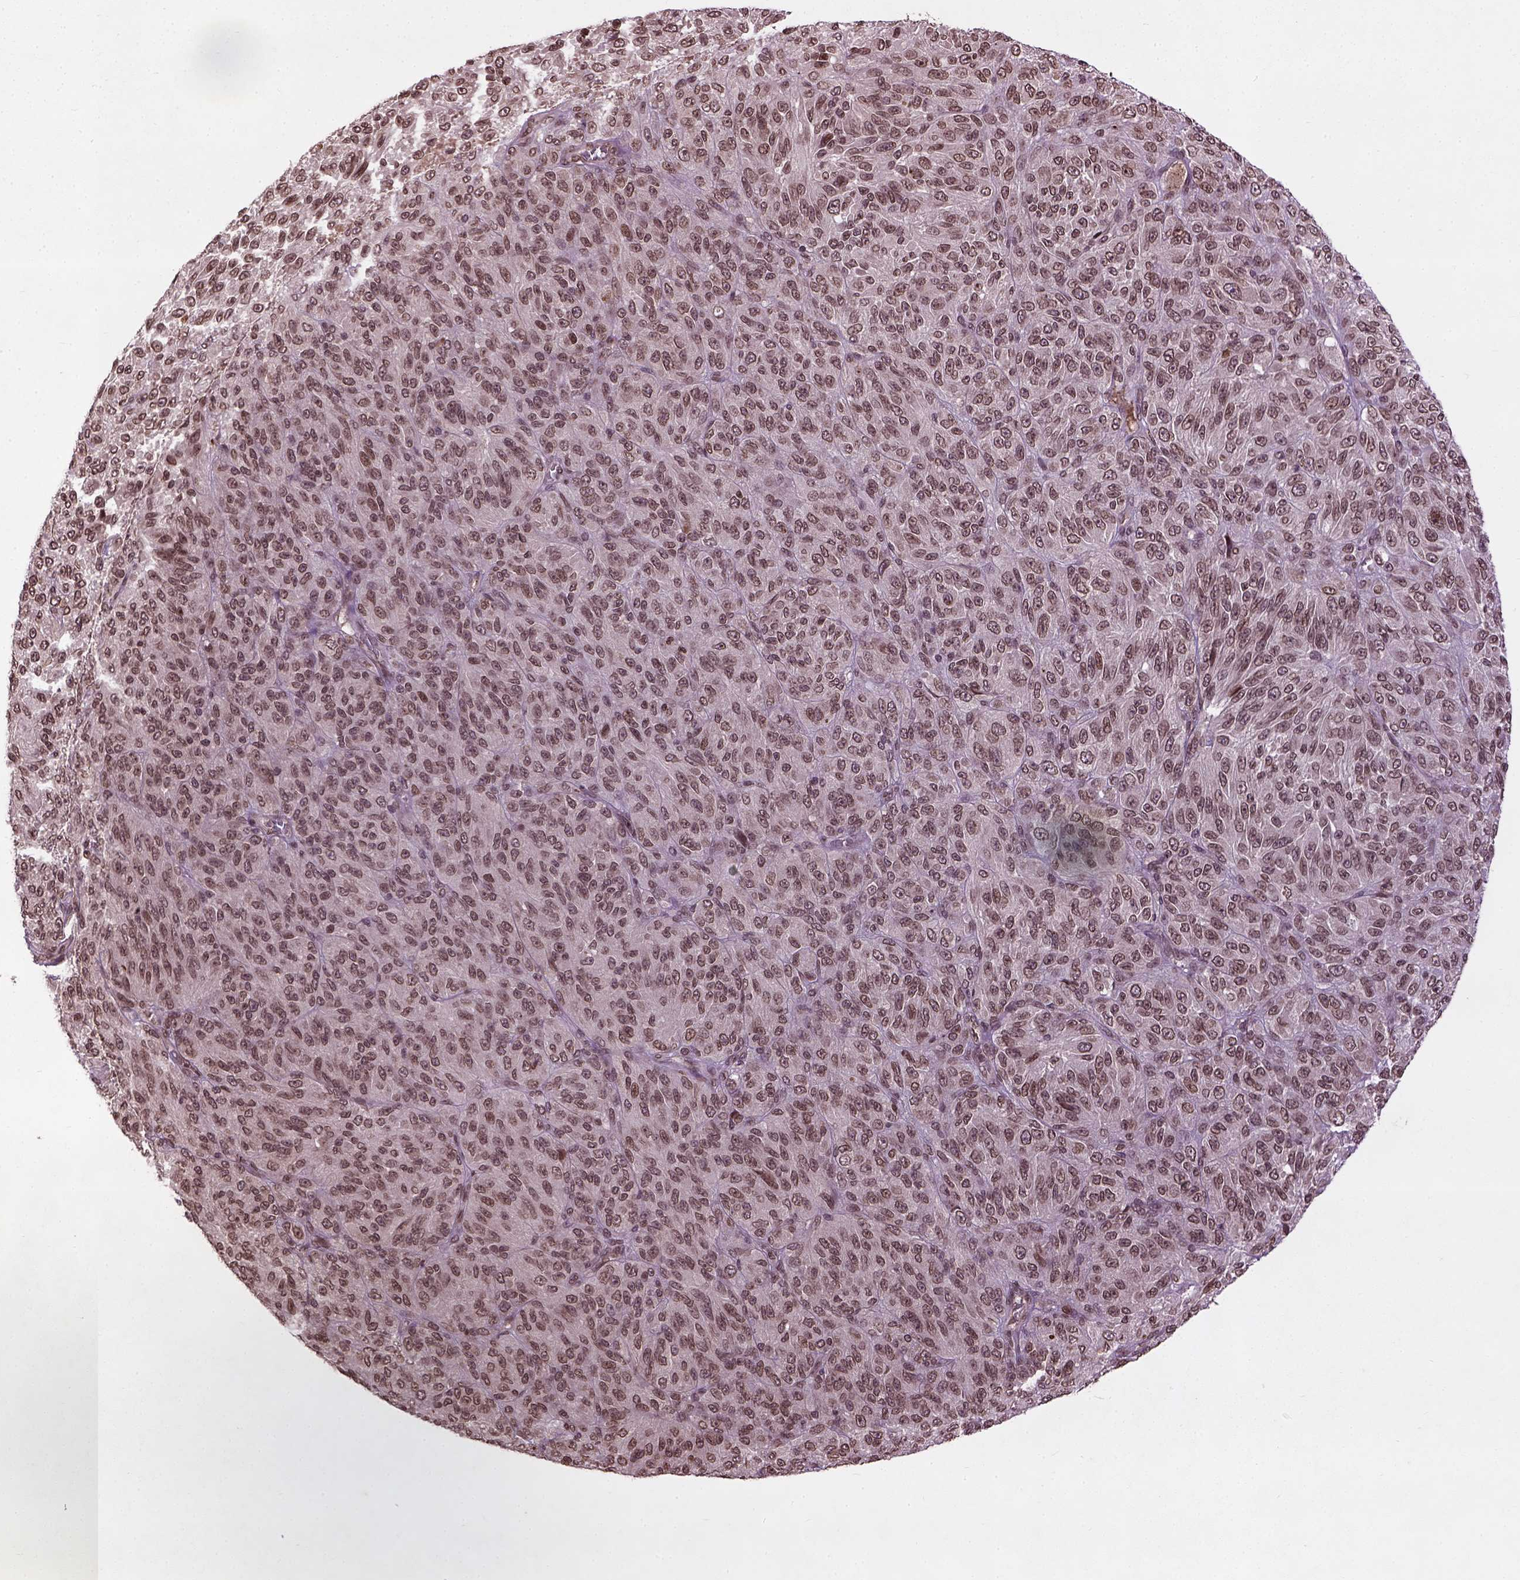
{"staining": {"intensity": "moderate", "quantity": ">75%", "location": "nuclear"}, "tissue": "melanoma", "cell_type": "Tumor cells", "image_type": "cancer", "snomed": [{"axis": "morphology", "description": "Malignant melanoma, Metastatic site"}, {"axis": "topography", "description": "Brain"}], "caption": "DAB immunohistochemical staining of malignant melanoma (metastatic site) reveals moderate nuclear protein staining in approximately >75% of tumor cells.", "gene": "BANF1", "patient": {"sex": "female", "age": 56}}